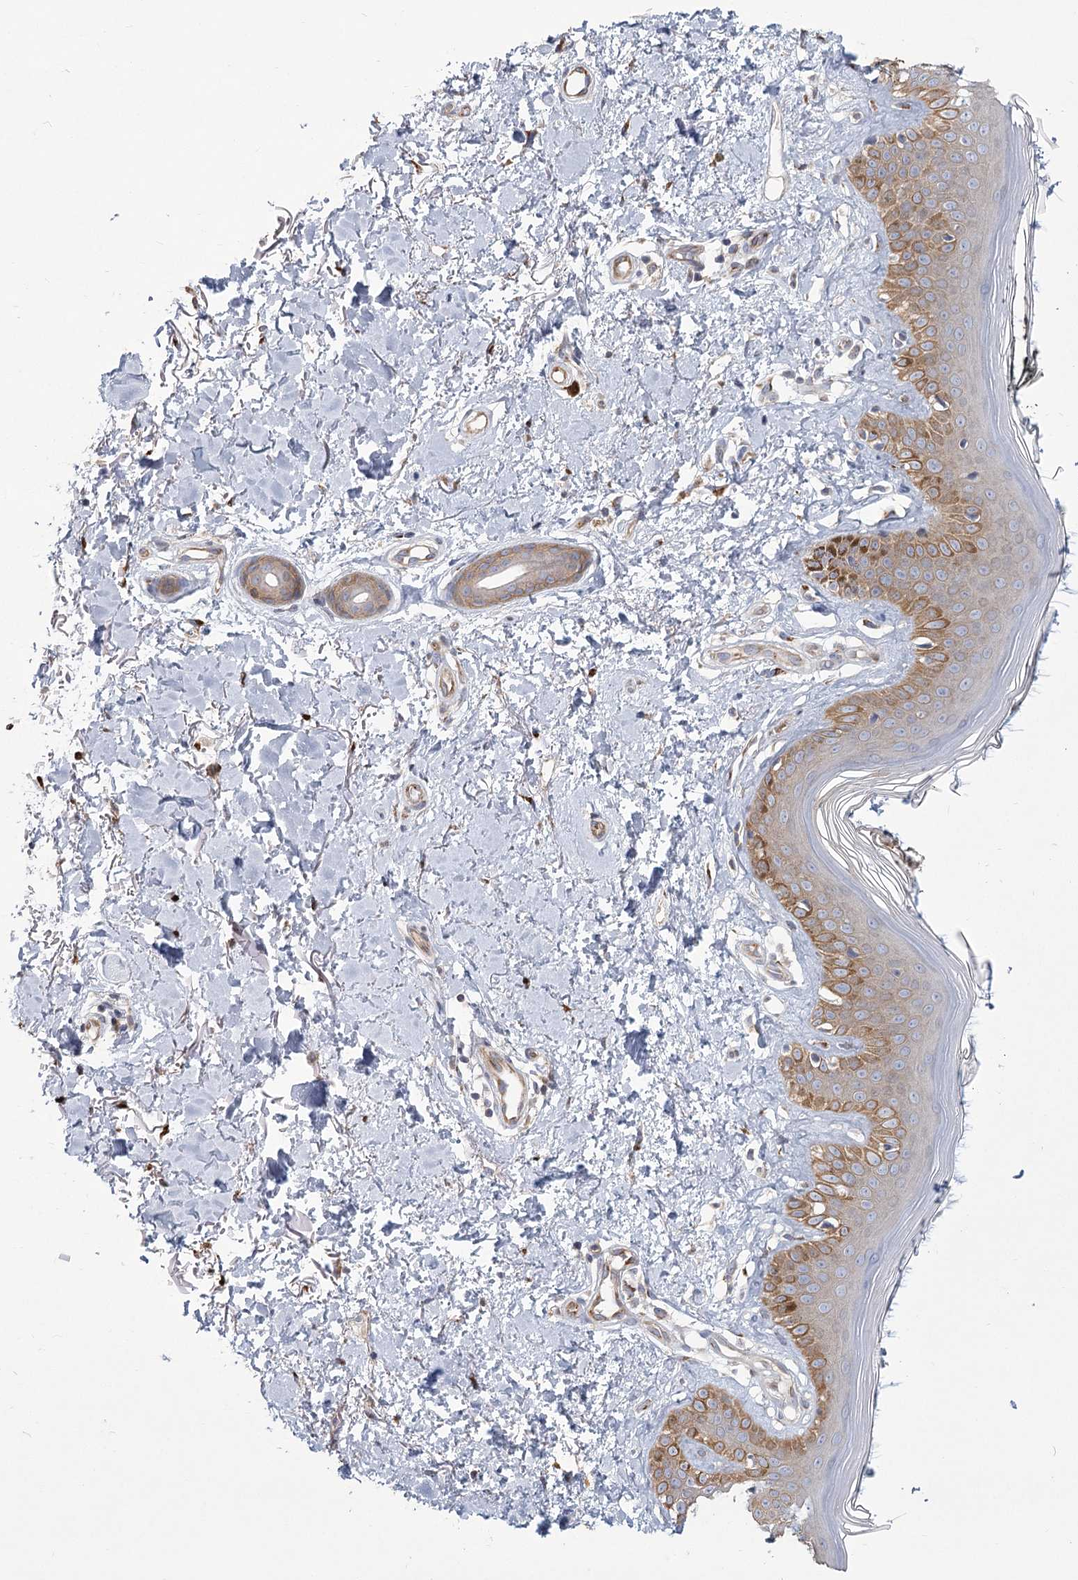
{"staining": {"intensity": "strong", "quantity": ">75%", "location": "cytoplasmic/membranous"}, "tissue": "skin", "cell_type": "Fibroblasts", "image_type": "normal", "snomed": [{"axis": "morphology", "description": "Normal tissue, NOS"}, {"axis": "topography", "description": "Skin"}], "caption": "Immunohistochemical staining of normal human skin exhibits strong cytoplasmic/membranous protein staining in about >75% of fibroblasts. (DAB (3,3'-diaminobenzidine) IHC, brown staining for protein, blue staining for nuclei).", "gene": "CNTLN", "patient": {"sex": "female", "age": 64}}